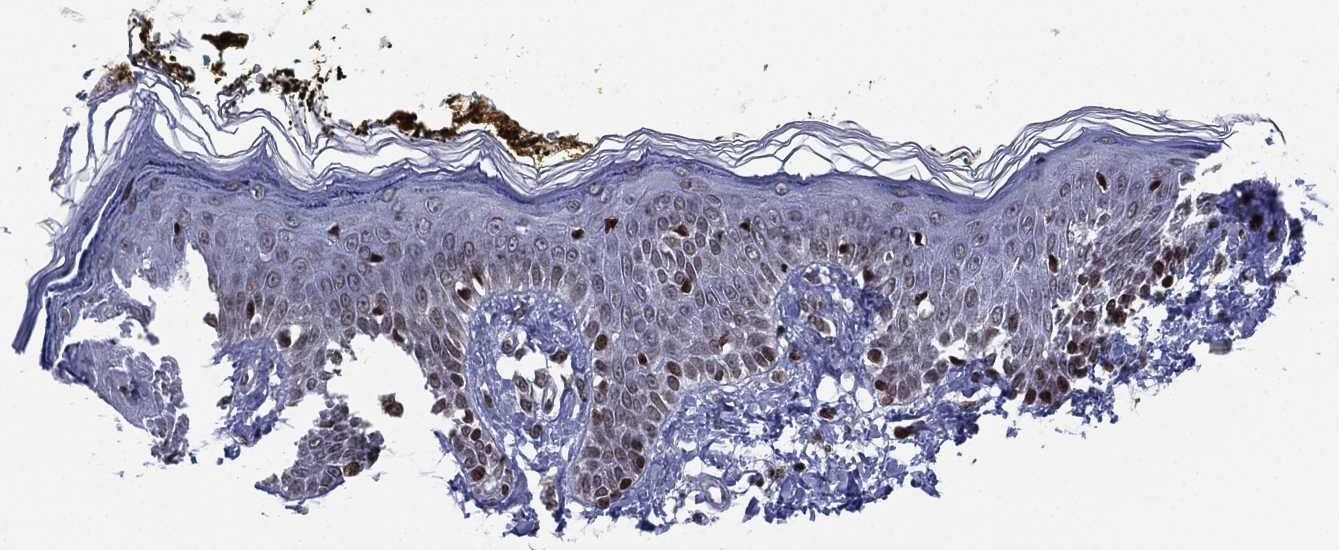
{"staining": {"intensity": "strong", "quantity": "<25%", "location": "nuclear"}, "tissue": "skin", "cell_type": "Fibroblasts", "image_type": "normal", "snomed": [{"axis": "morphology", "description": "Normal tissue, NOS"}, {"axis": "topography", "description": "Skin"}], "caption": "This micrograph reveals immunohistochemistry (IHC) staining of normal human skin, with medium strong nuclear staining in approximately <25% of fibroblasts.", "gene": "MFSD14A", "patient": {"sex": "male", "age": 76}}